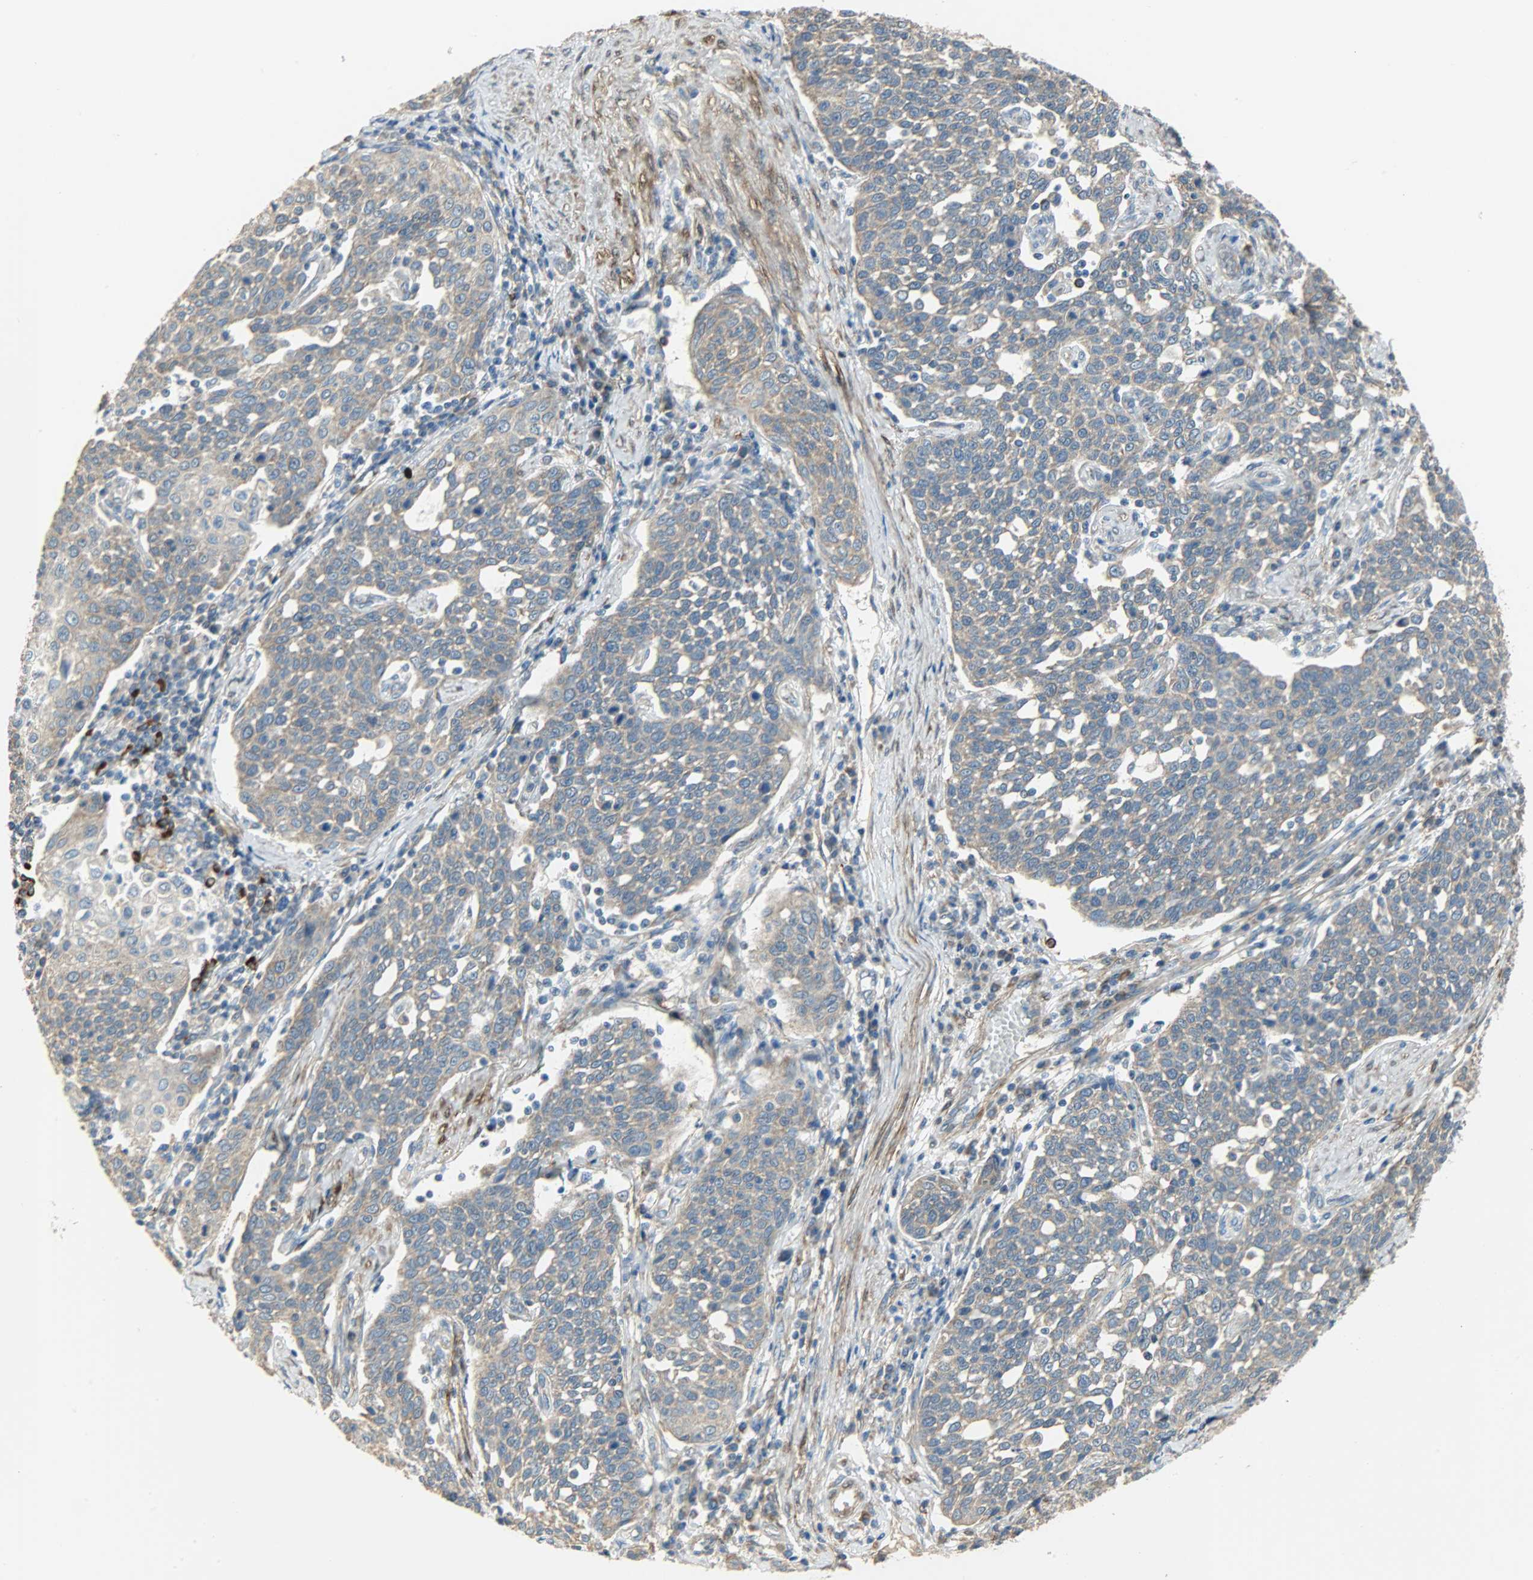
{"staining": {"intensity": "moderate", "quantity": ">75%", "location": "cytoplasmic/membranous"}, "tissue": "cervical cancer", "cell_type": "Tumor cells", "image_type": "cancer", "snomed": [{"axis": "morphology", "description": "Squamous cell carcinoma, NOS"}, {"axis": "topography", "description": "Cervix"}], "caption": "DAB (3,3'-diaminobenzidine) immunohistochemical staining of cervical cancer (squamous cell carcinoma) exhibits moderate cytoplasmic/membranous protein expression in approximately >75% of tumor cells. (IHC, brightfield microscopy, high magnification).", "gene": "C1orf198", "patient": {"sex": "female", "age": 34}}